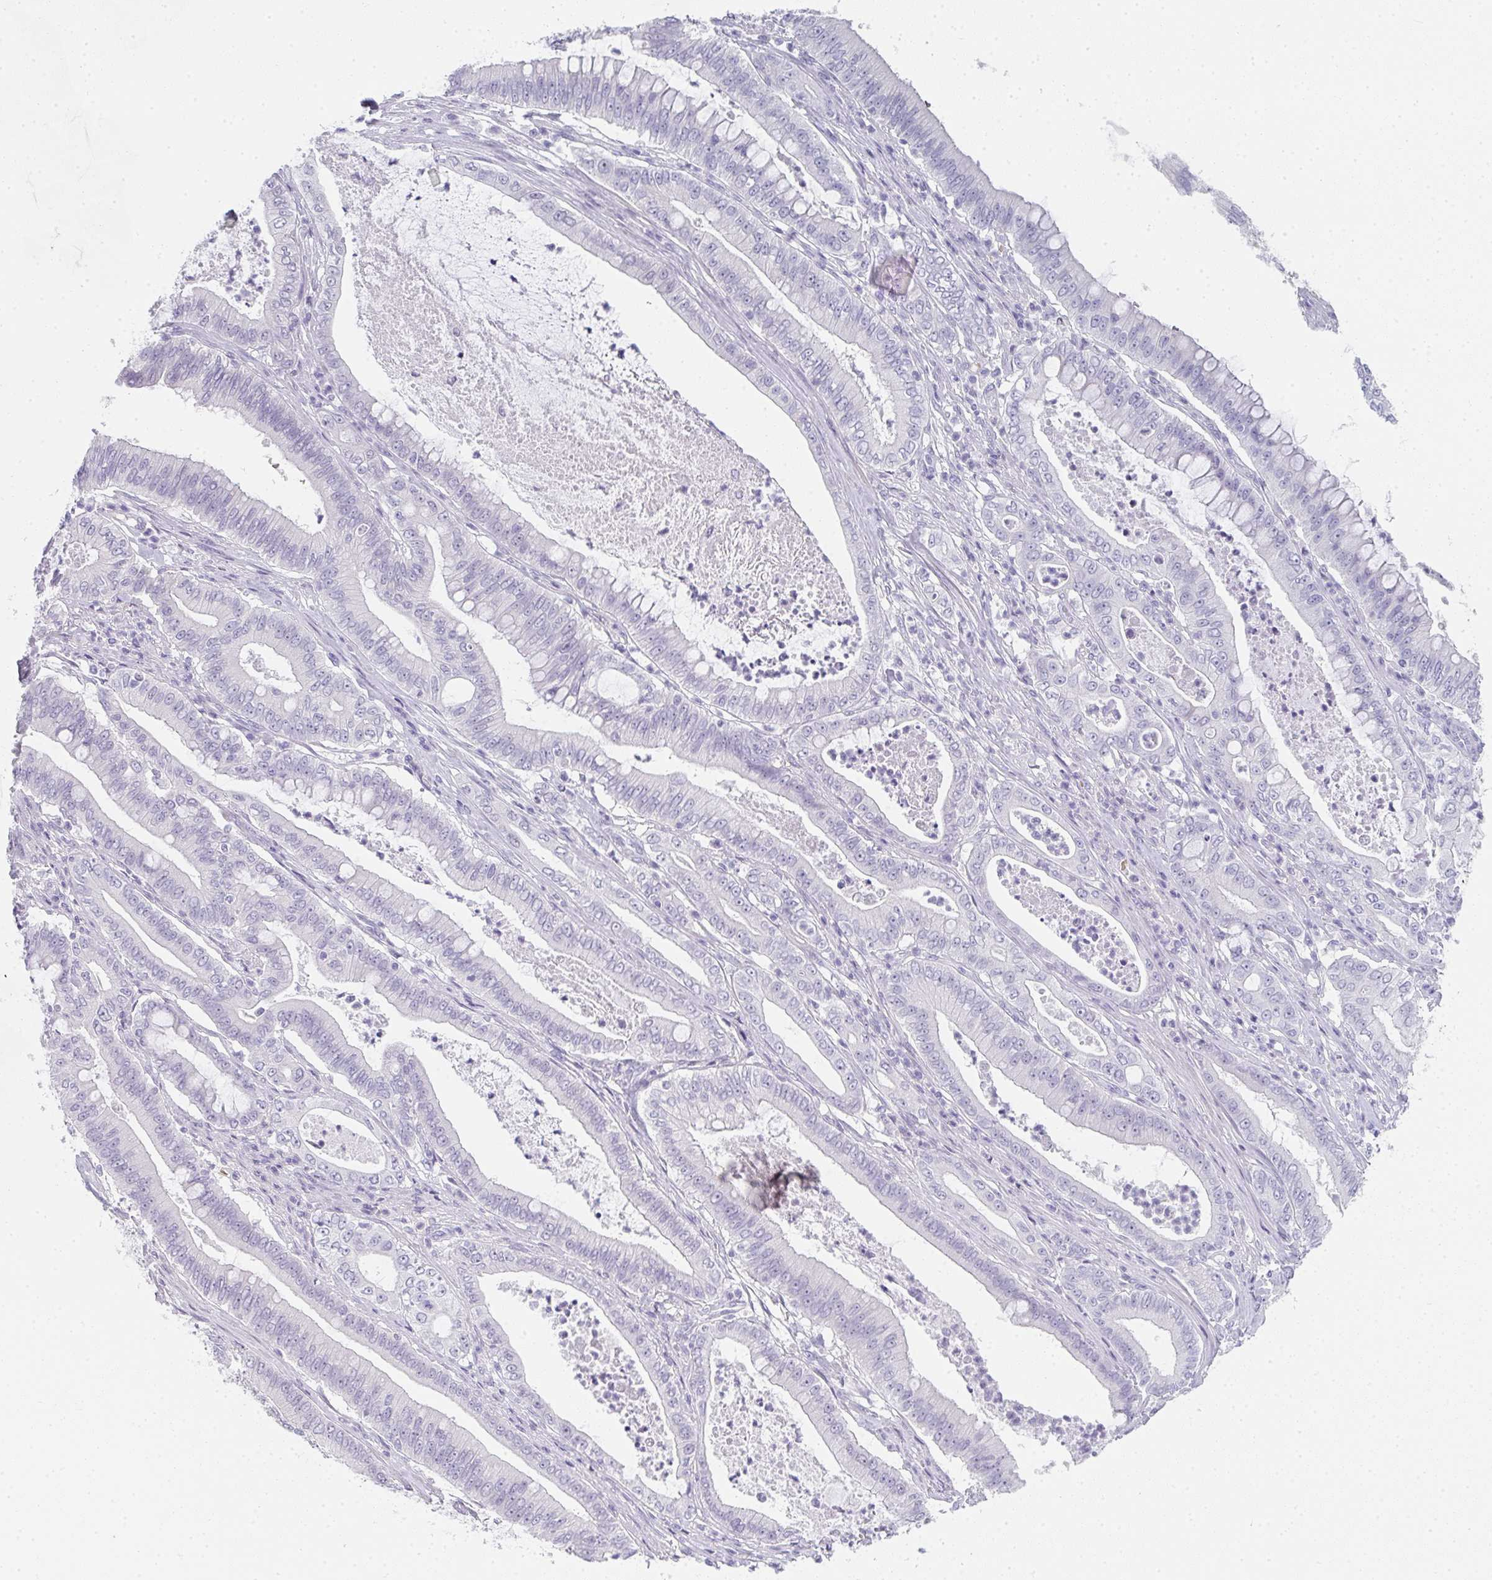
{"staining": {"intensity": "negative", "quantity": "none", "location": "none"}, "tissue": "pancreatic cancer", "cell_type": "Tumor cells", "image_type": "cancer", "snomed": [{"axis": "morphology", "description": "Adenocarcinoma, NOS"}, {"axis": "topography", "description": "Pancreas"}], "caption": "The histopathology image reveals no significant staining in tumor cells of pancreatic adenocarcinoma.", "gene": "NEU2", "patient": {"sex": "male", "age": 71}}